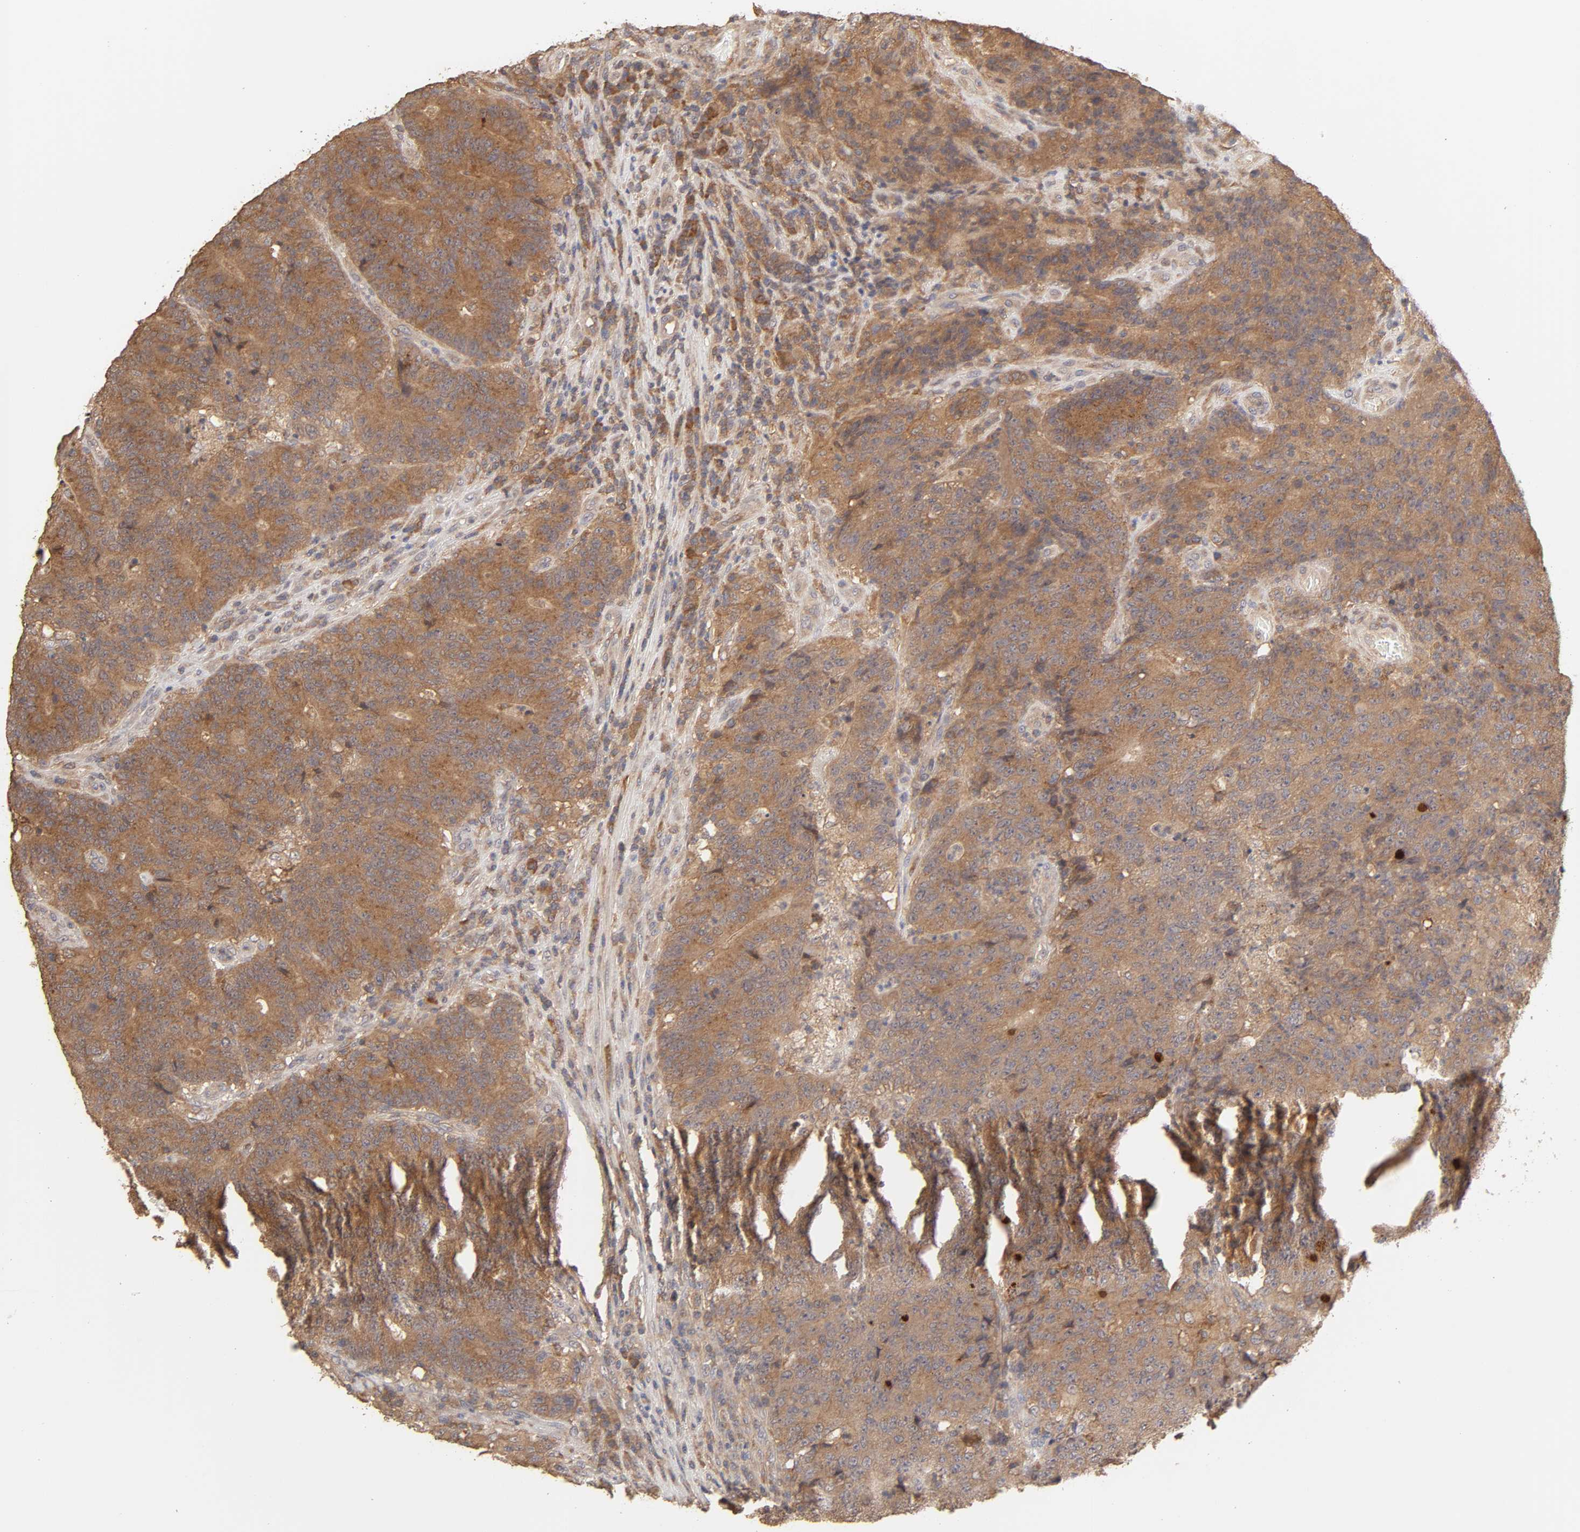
{"staining": {"intensity": "moderate", "quantity": ">75%", "location": "cytoplasmic/membranous"}, "tissue": "colorectal cancer", "cell_type": "Tumor cells", "image_type": "cancer", "snomed": [{"axis": "morphology", "description": "Normal tissue, NOS"}, {"axis": "morphology", "description": "Adenocarcinoma, NOS"}, {"axis": "topography", "description": "Colon"}], "caption": "IHC micrograph of human adenocarcinoma (colorectal) stained for a protein (brown), which reveals medium levels of moderate cytoplasmic/membranous staining in approximately >75% of tumor cells.", "gene": "AP1G2", "patient": {"sex": "female", "age": 75}}